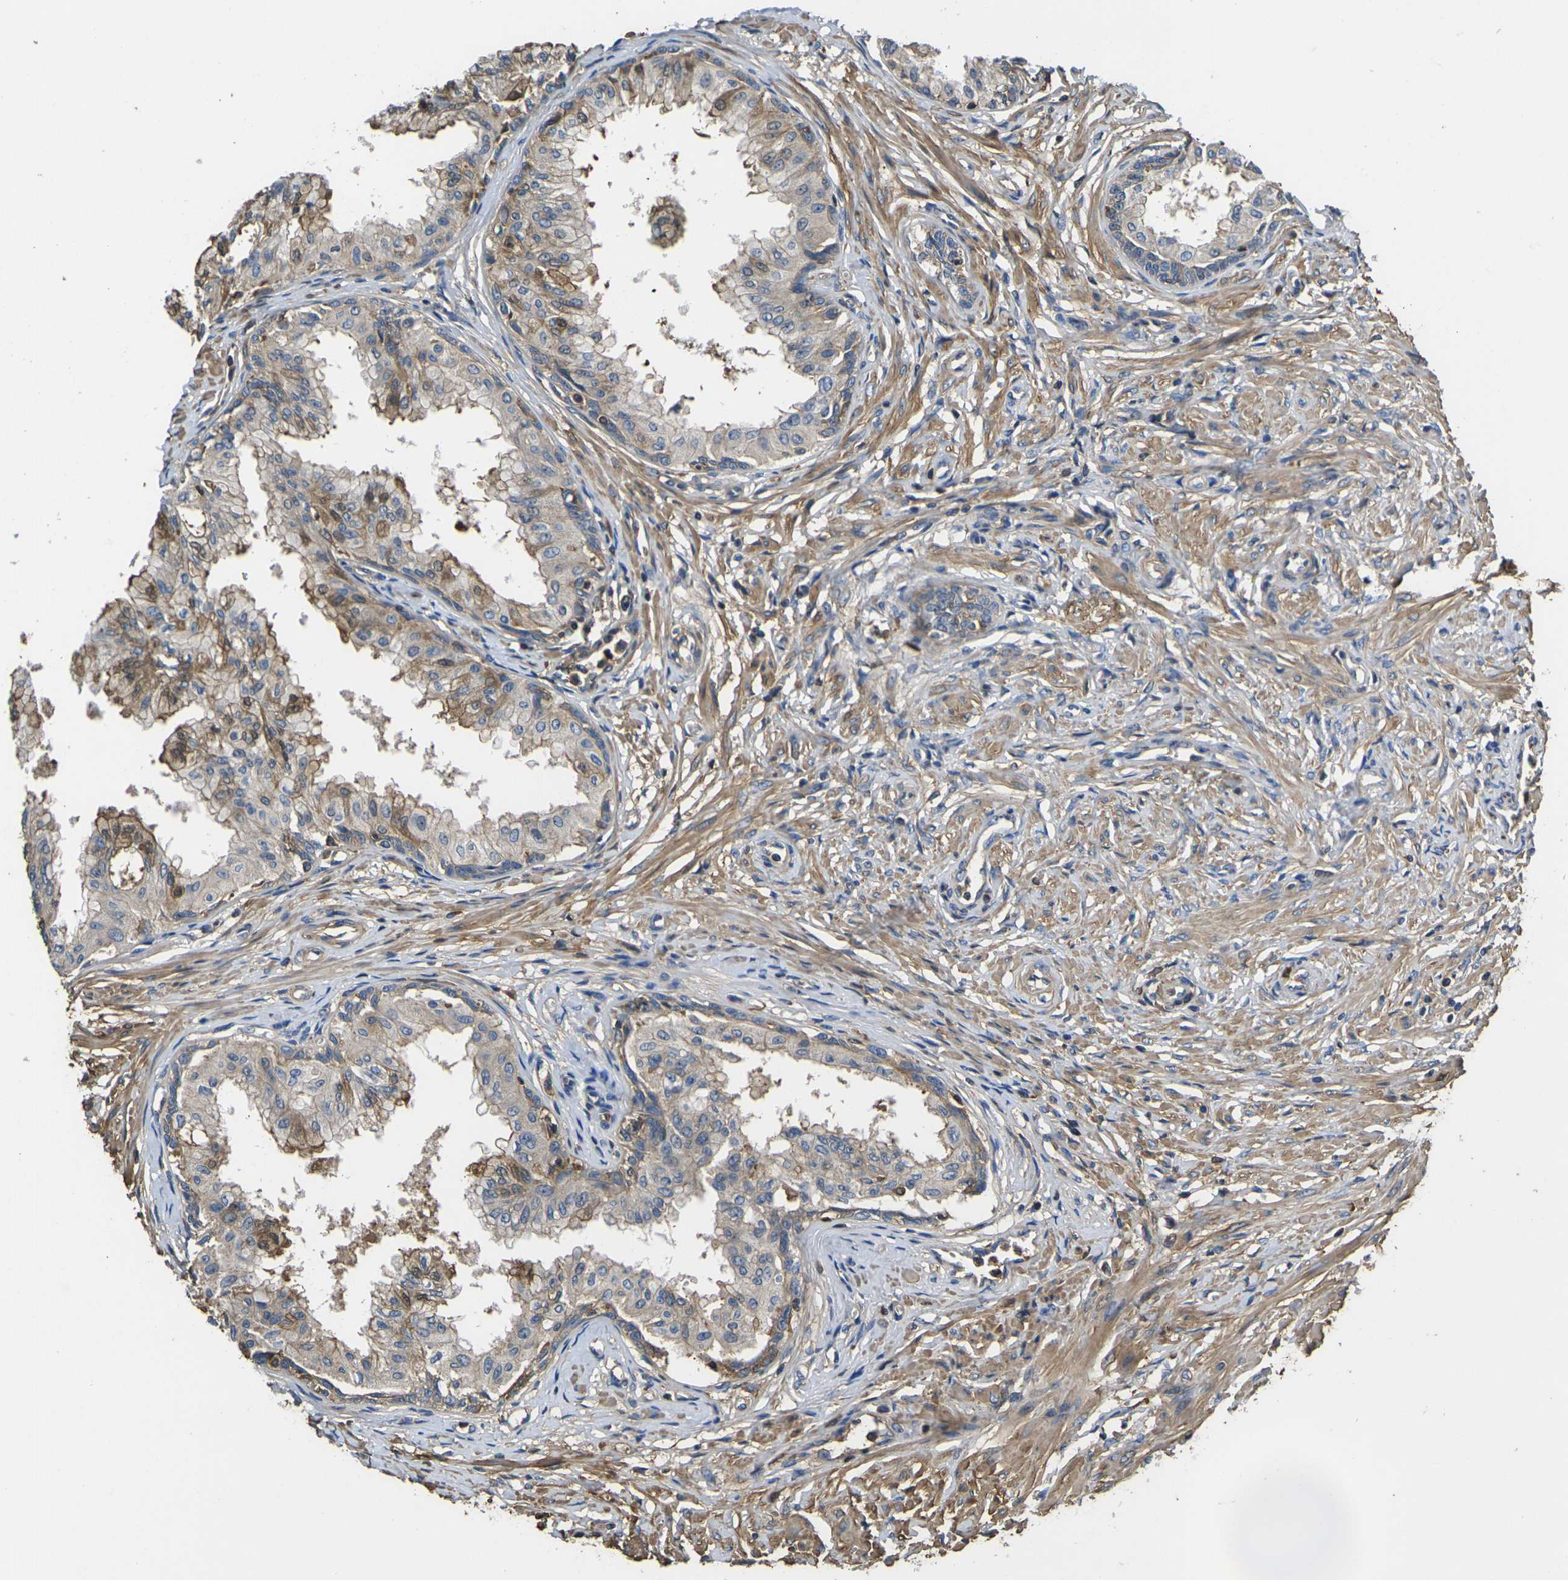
{"staining": {"intensity": "moderate", "quantity": "25%-75%", "location": "cytoplasmic/membranous"}, "tissue": "prostate", "cell_type": "Glandular cells", "image_type": "normal", "snomed": [{"axis": "morphology", "description": "Normal tissue, NOS"}, {"axis": "topography", "description": "Prostate"}, {"axis": "topography", "description": "Seminal veicle"}], "caption": "Immunohistochemistry histopathology image of unremarkable prostate: prostate stained using IHC shows medium levels of moderate protein expression localized specifically in the cytoplasmic/membranous of glandular cells, appearing as a cytoplasmic/membranous brown color.", "gene": "HSPG2", "patient": {"sex": "male", "age": 60}}